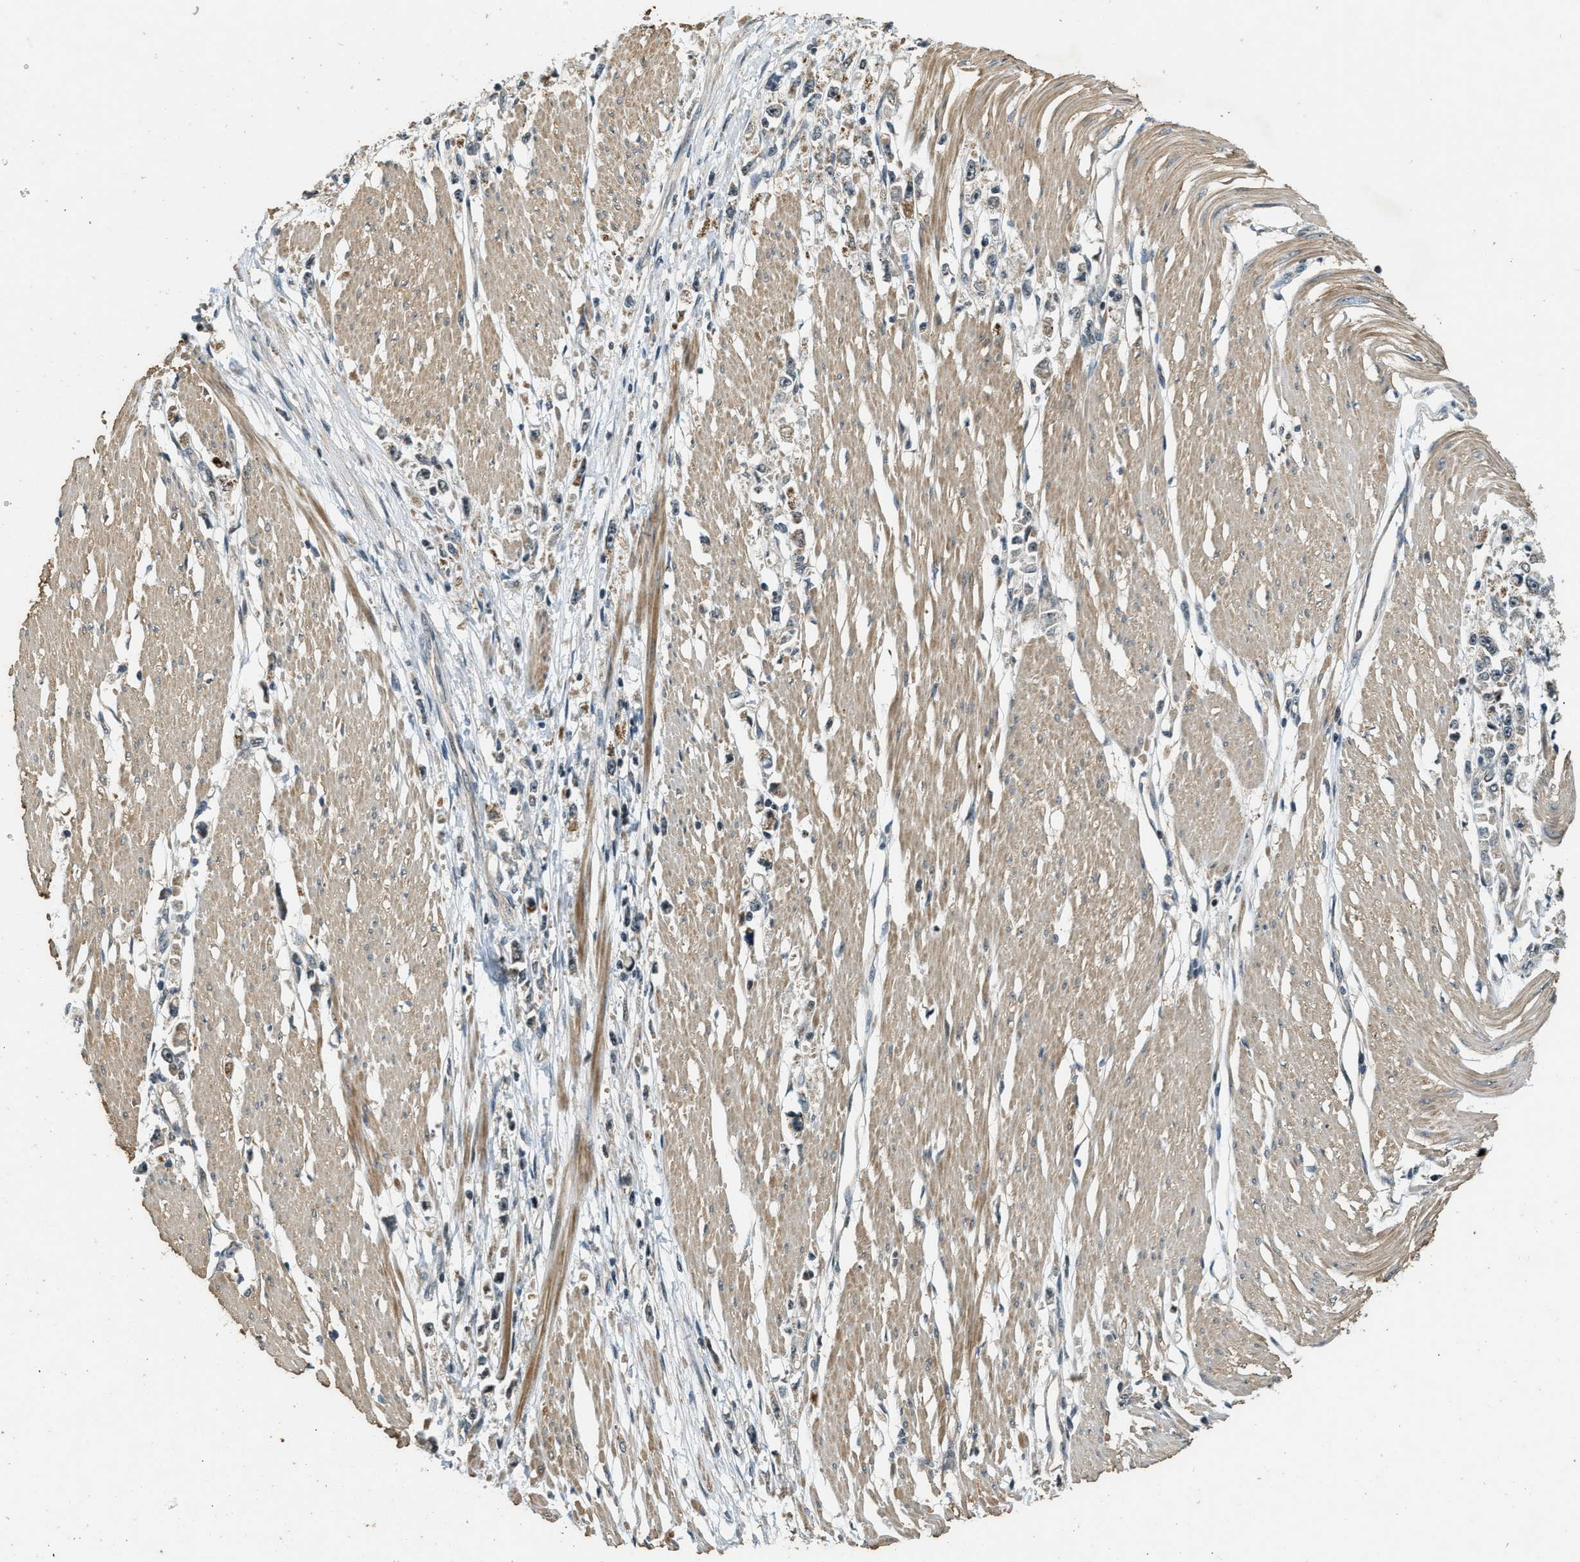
{"staining": {"intensity": "moderate", "quantity": "<25%", "location": "cytoplasmic/membranous"}, "tissue": "stomach cancer", "cell_type": "Tumor cells", "image_type": "cancer", "snomed": [{"axis": "morphology", "description": "Adenocarcinoma, NOS"}, {"axis": "topography", "description": "Stomach"}], "caption": "Protein staining of stomach adenocarcinoma tissue shows moderate cytoplasmic/membranous expression in approximately <25% of tumor cells. (Stains: DAB (3,3'-diaminobenzidine) in brown, nuclei in blue, Microscopy: brightfield microscopy at high magnification).", "gene": "MED21", "patient": {"sex": "female", "age": 59}}